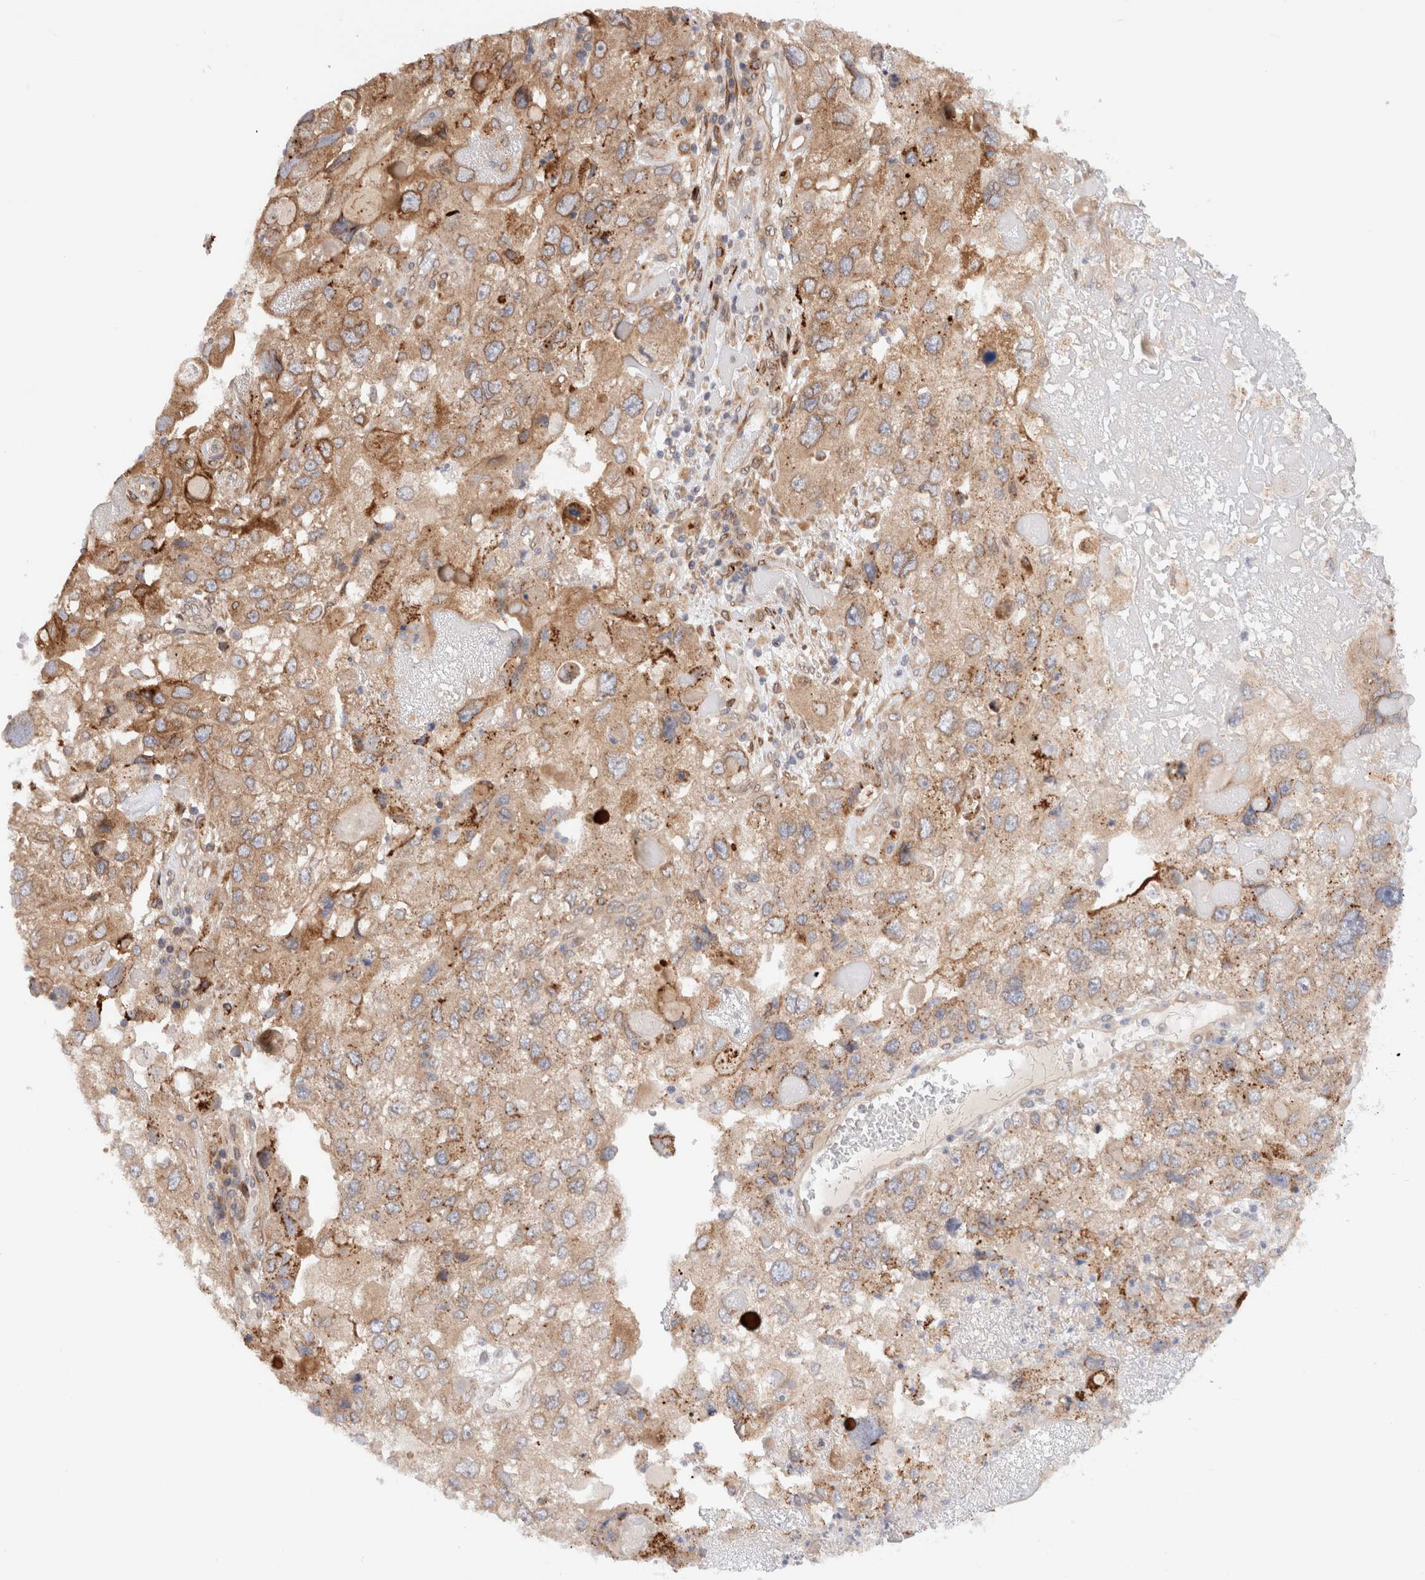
{"staining": {"intensity": "moderate", "quantity": ">75%", "location": "cytoplasmic/membranous"}, "tissue": "endometrial cancer", "cell_type": "Tumor cells", "image_type": "cancer", "snomed": [{"axis": "morphology", "description": "Adenocarcinoma, NOS"}, {"axis": "topography", "description": "Endometrium"}], "caption": "Protein expression by IHC displays moderate cytoplasmic/membranous positivity in approximately >75% of tumor cells in adenocarcinoma (endometrial).", "gene": "GCN1", "patient": {"sex": "female", "age": 49}}